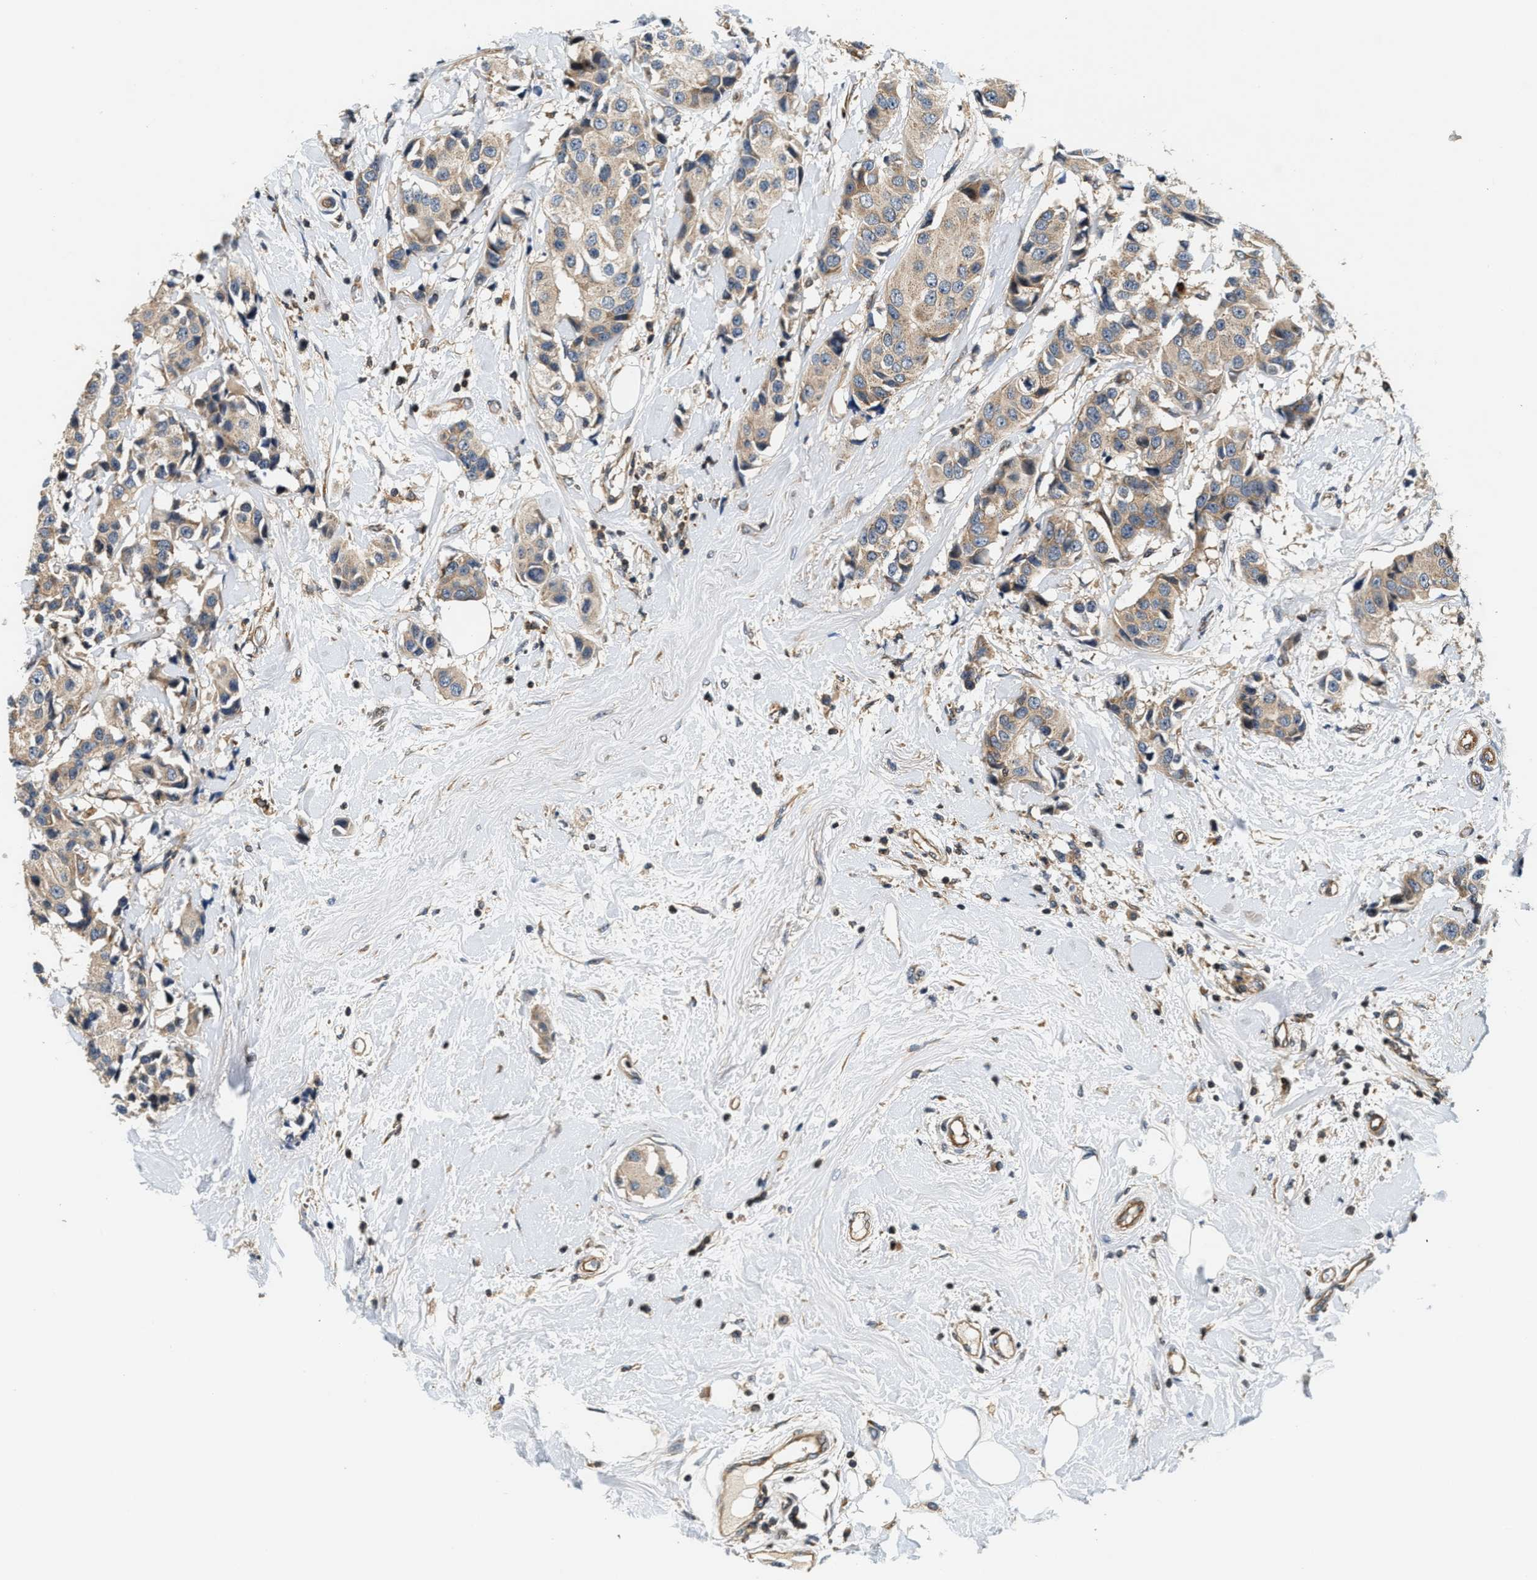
{"staining": {"intensity": "weak", "quantity": ">75%", "location": "cytoplasmic/membranous"}, "tissue": "breast cancer", "cell_type": "Tumor cells", "image_type": "cancer", "snomed": [{"axis": "morphology", "description": "Normal tissue, NOS"}, {"axis": "morphology", "description": "Duct carcinoma"}, {"axis": "topography", "description": "Breast"}], "caption": "Tumor cells demonstrate low levels of weak cytoplasmic/membranous staining in about >75% of cells in human intraductal carcinoma (breast). The protein of interest is shown in brown color, while the nuclei are stained blue.", "gene": "SAMD9", "patient": {"sex": "female", "age": 39}}